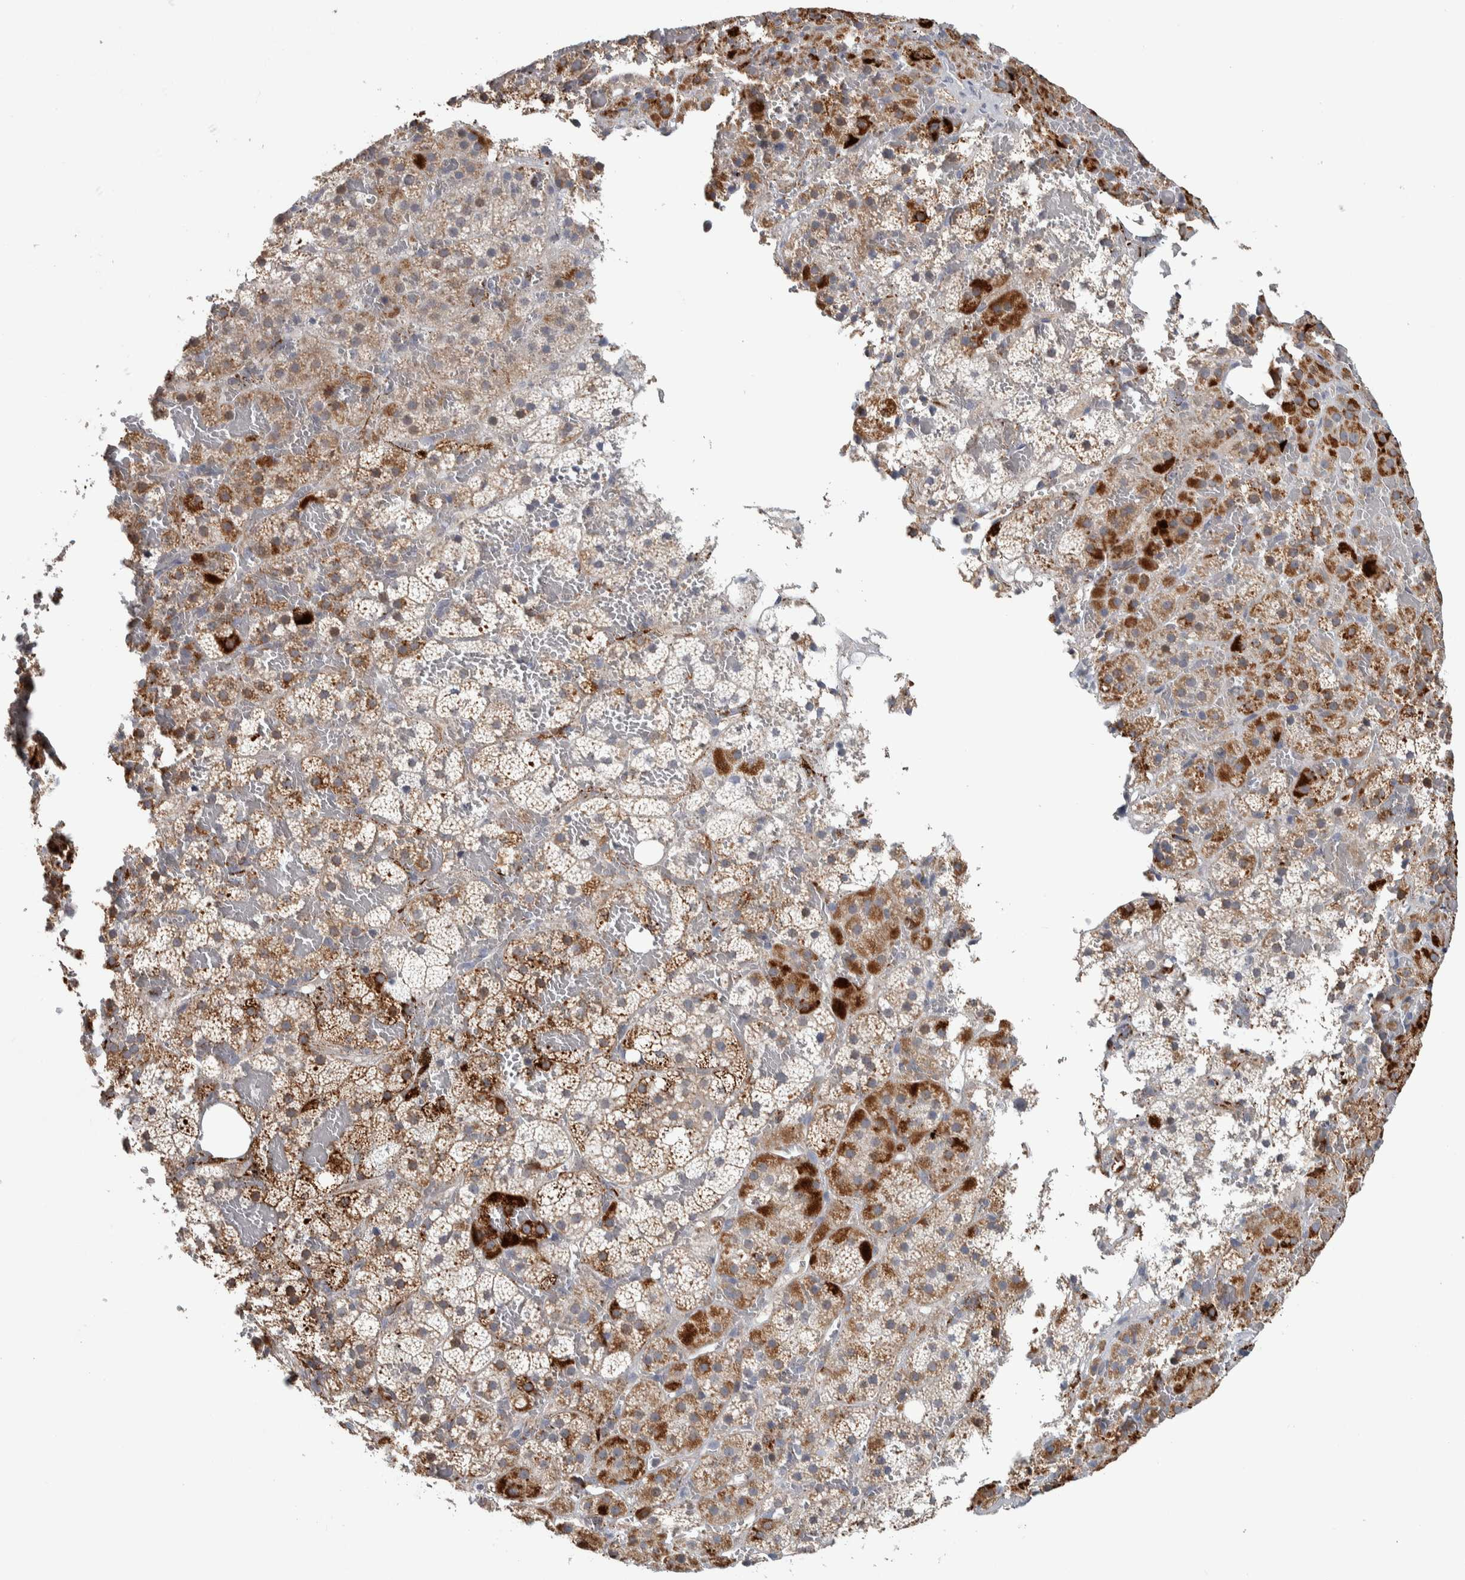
{"staining": {"intensity": "strong", "quantity": "<25%", "location": "cytoplasmic/membranous"}, "tissue": "adrenal gland", "cell_type": "Glandular cells", "image_type": "normal", "snomed": [{"axis": "morphology", "description": "Normal tissue, NOS"}, {"axis": "topography", "description": "Adrenal gland"}], "caption": "This is a micrograph of immunohistochemistry staining of normal adrenal gland, which shows strong expression in the cytoplasmic/membranous of glandular cells.", "gene": "FAM78A", "patient": {"sex": "female", "age": 59}}